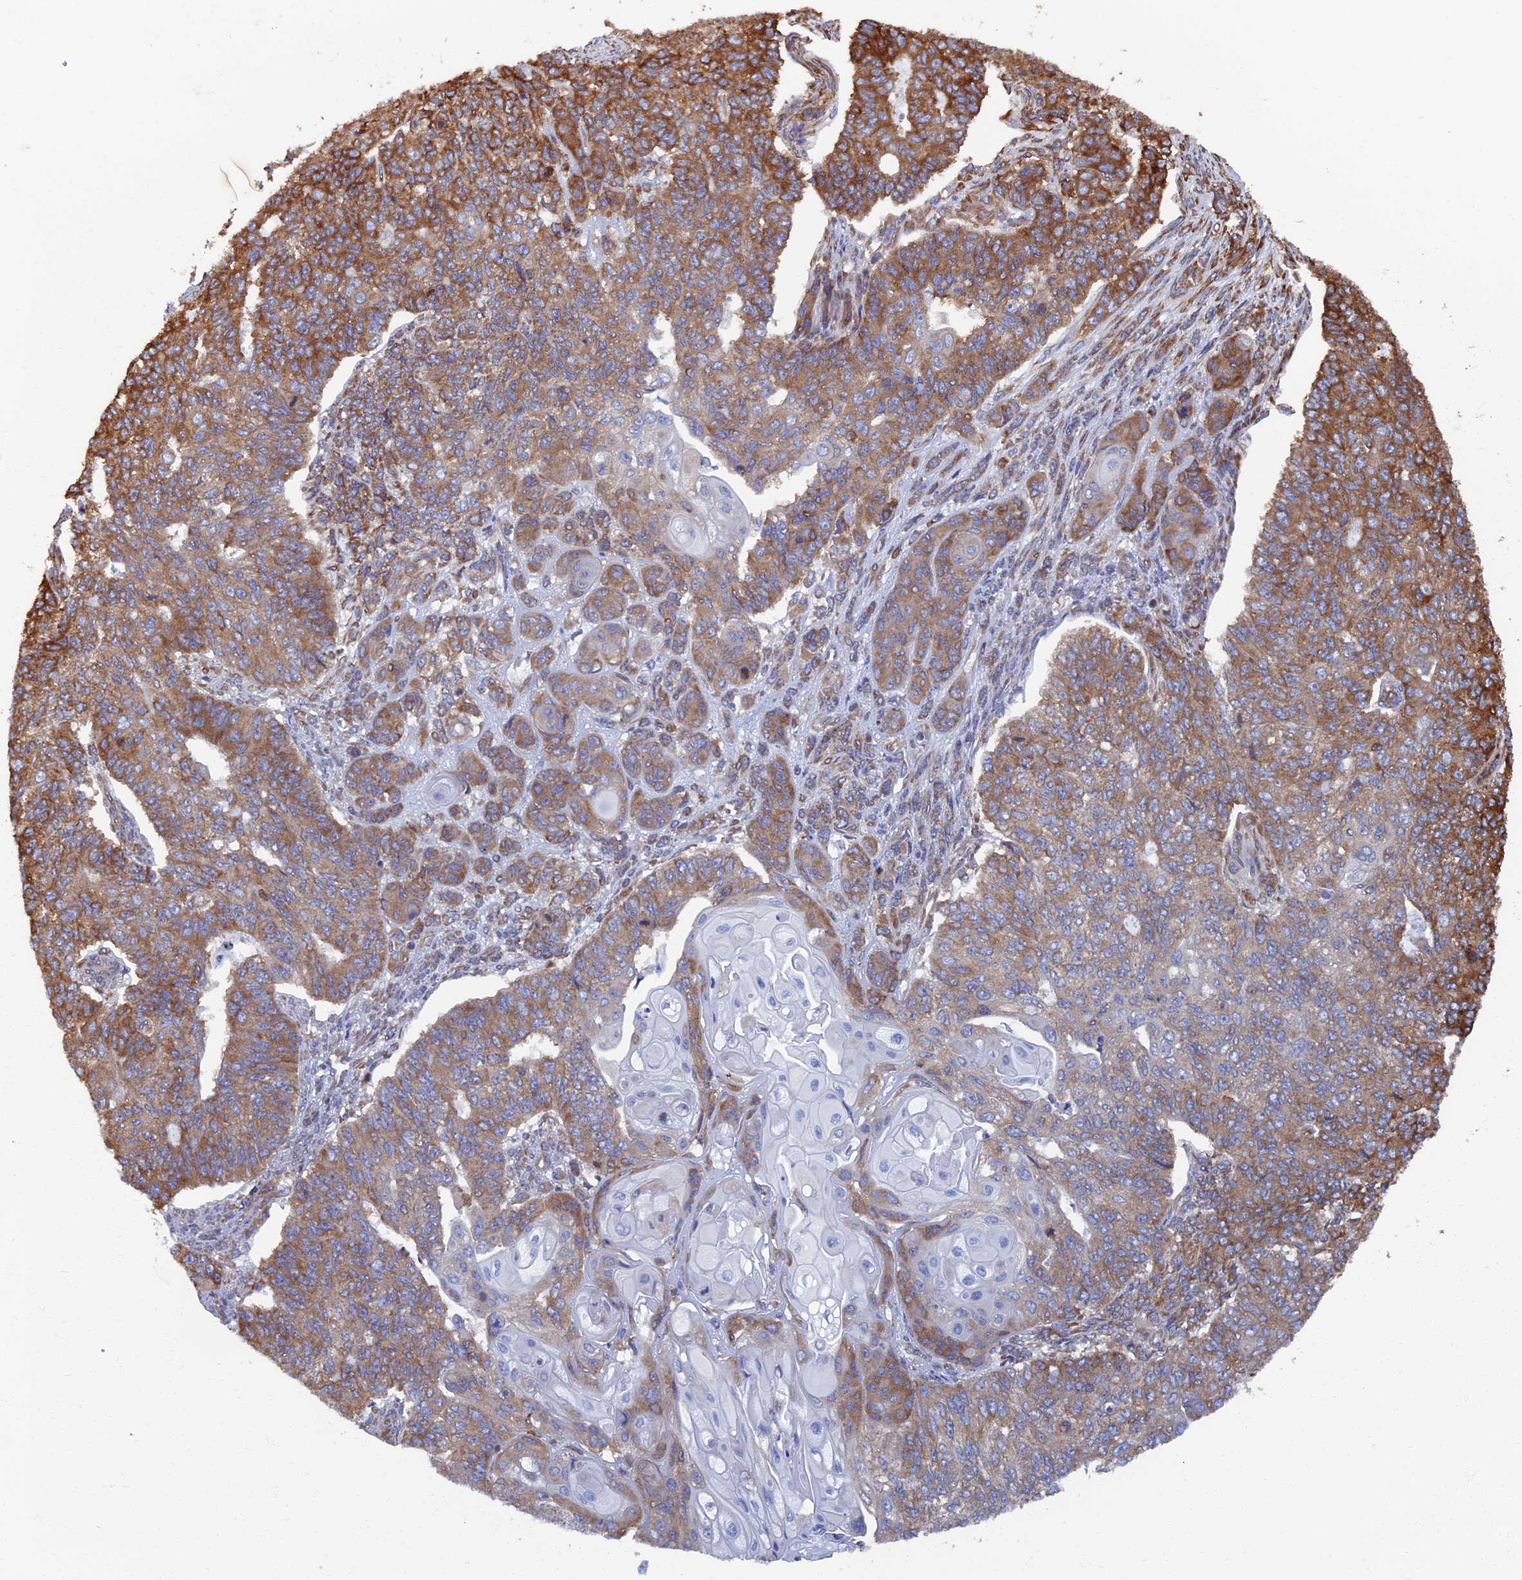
{"staining": {"intensity": "moderate", "quantity": "25%-75%", "location": "cytoplasmic/membranous"}, "tissue": "endometrial cancer", "cell_type": "Tumor cells", "image_type": "cancer", "snomed": [{"axis": "morphology", "description": "Adenocarcinoma, NOS"}, {"axis": "topography", "description": "Endometrium"}], "caption": "Brown immunohistochemical staining in endometrial cancer shows moderate cytoplasmic/membranous staining in approximately 25%-75% of tumor cells.", "gene": "YBX1", "patient": {"sex": "female", "age": 32}}